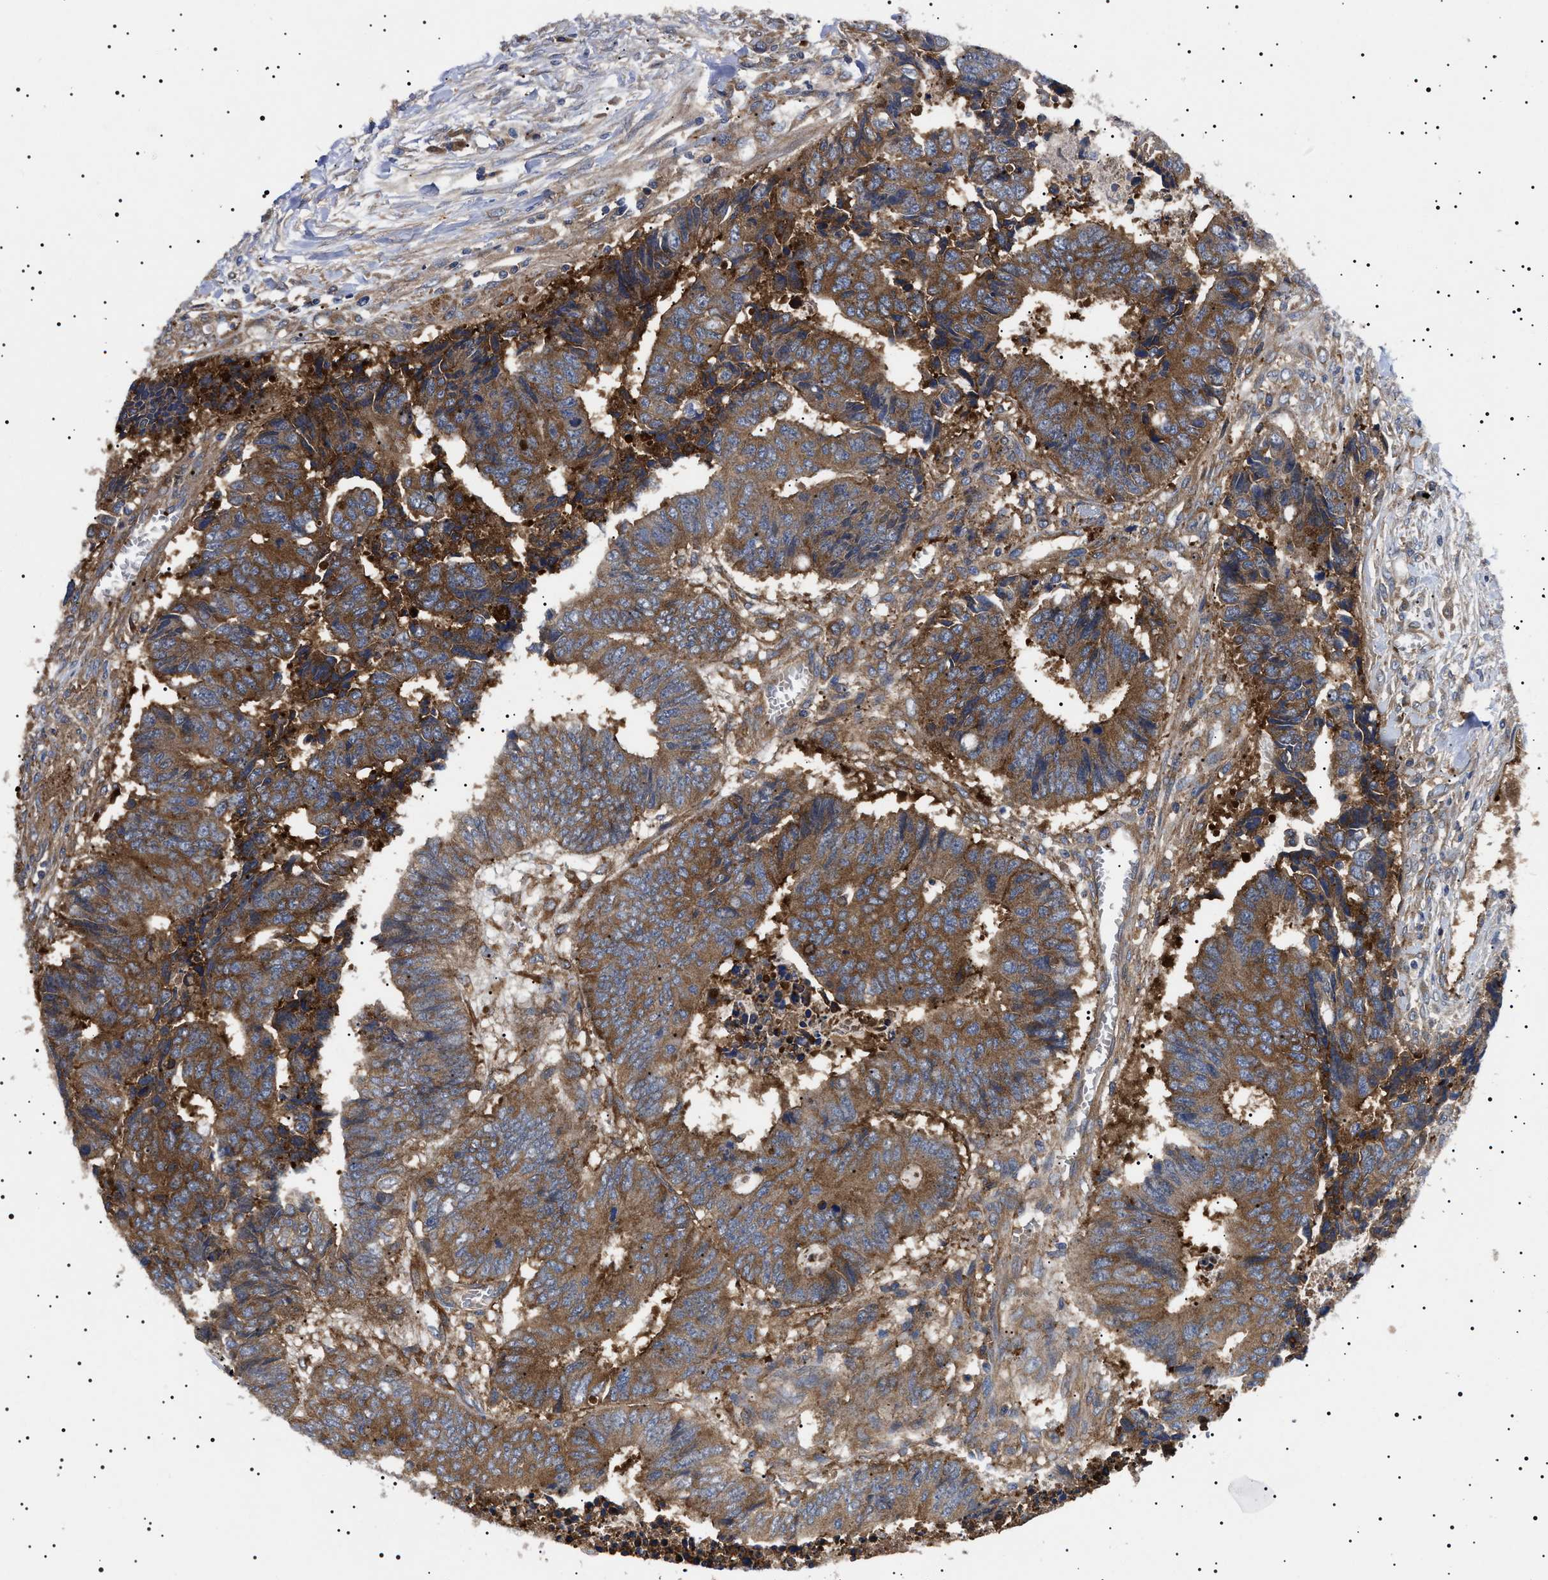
{"staining": {"intensity": "strong", "quantity": ">75%", "location": "cytoplasmic/membranous"}, "tissue": "colorectal cancer", "cell_type": "Tumor cells", "image_type": "cancer", "snomed": [{"axis": "morphology", "description": "Adenocarcinoma, NOS"}, {"axis": "topography", "description": "Rectum"}], "caption": "DAB immunohistochemical staining of adenocarcinoma (colorectal) displays strong cytoplasmic/membranous protein expression in approximately >75% of tumor cells.", "gene": "TPP2", "patient": {"sex": "male", "age": 84}}